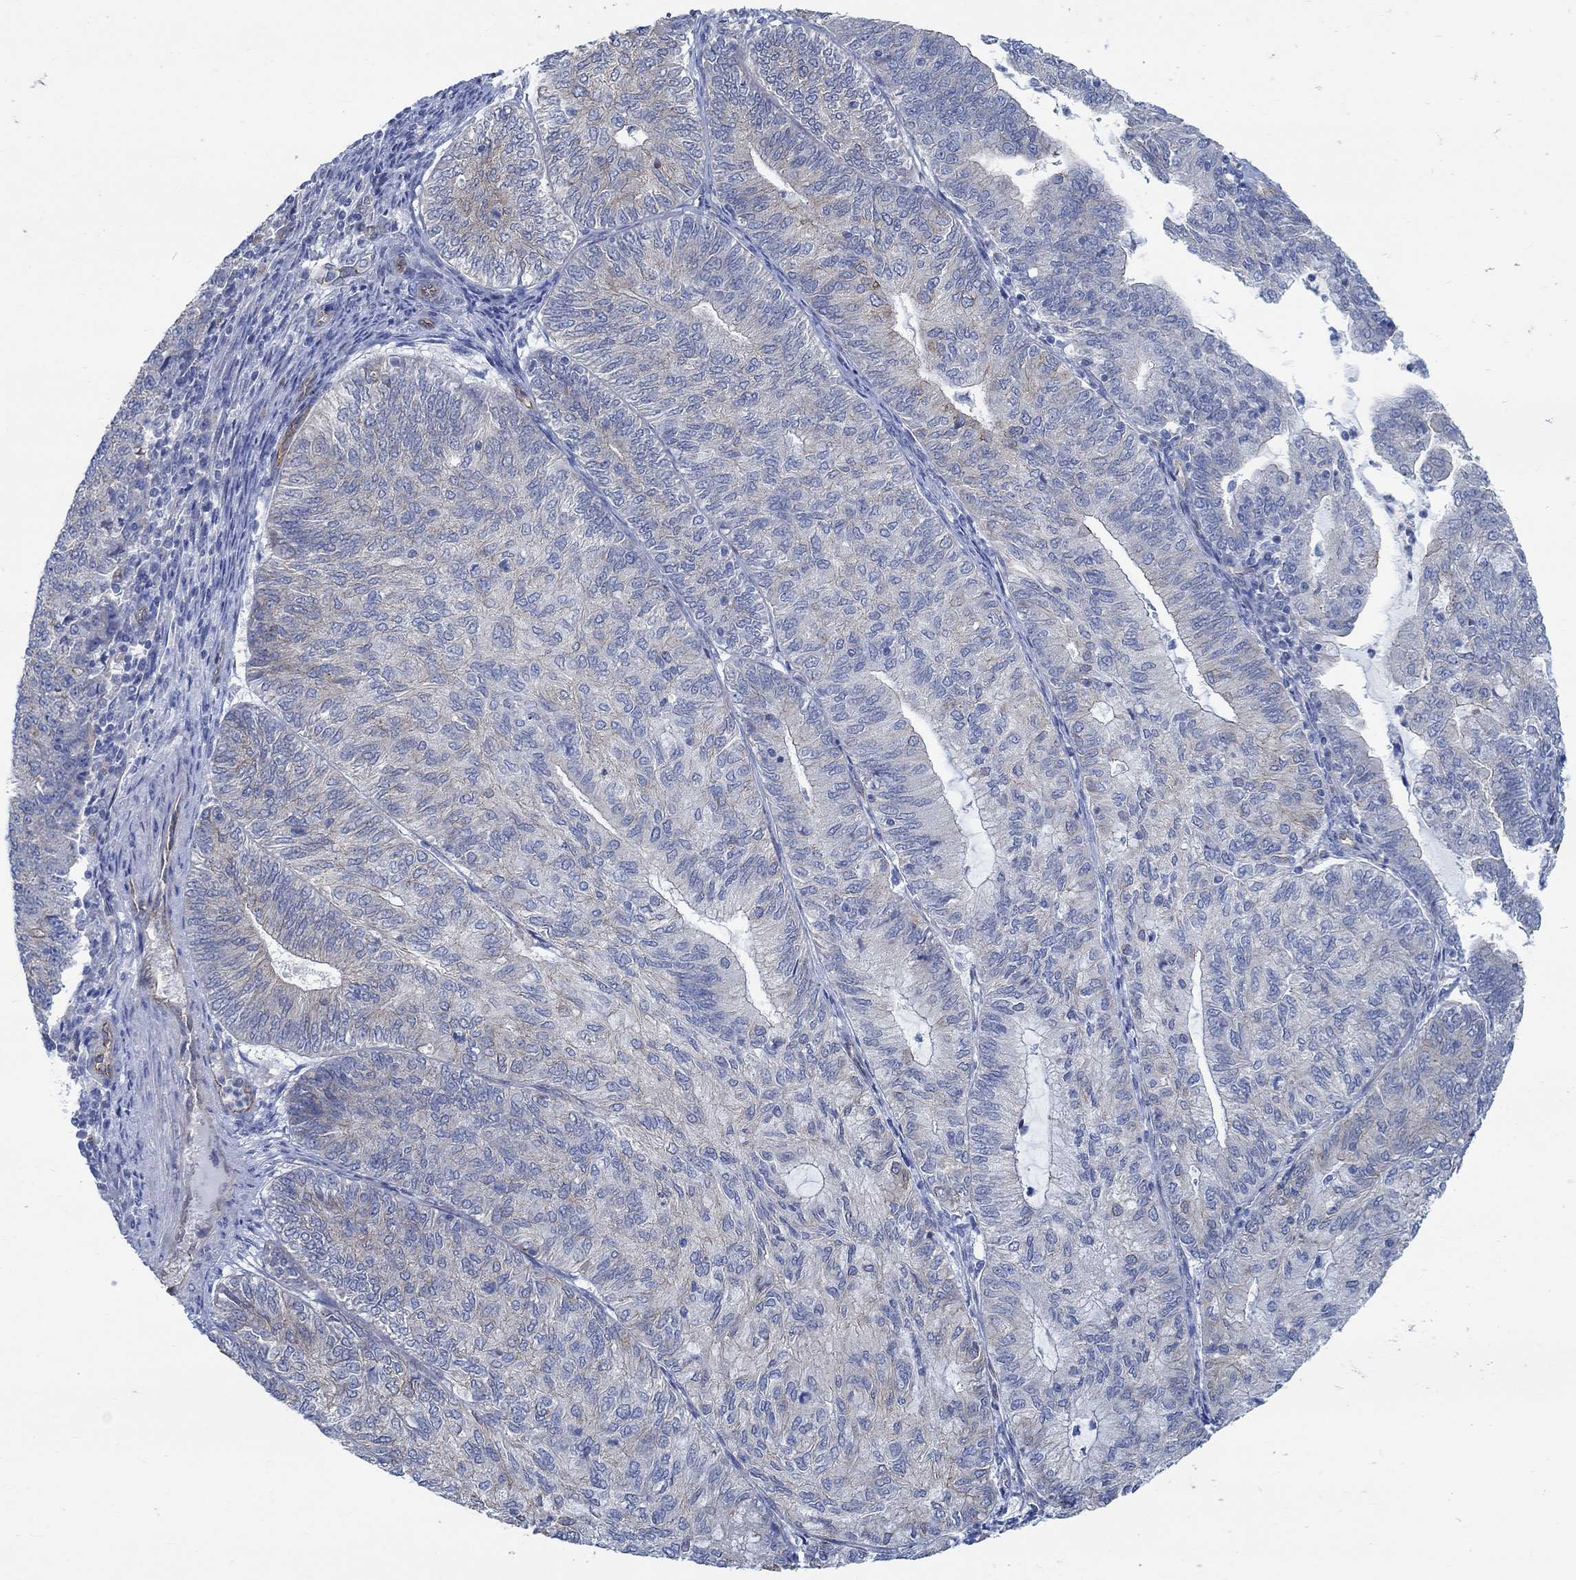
{"staining": {"intensity": "weak", "quantity": "25%-75%", "location": "cytoplasmic/membranous"}, "tissue": "endometrial cancer", "cell_type": "Tumor cells", "image_type": "cancer", "snomed": [{"axis": "morphology", "description": "Adenocarcinoma, NOS"}, {"axis": "topography", "description": "Endometrium"}], "caption": "This photomicrograph exhibits IHC staining of human adenocarcinoma (endometrial), with low weak cytoplasmic/membranous expression in approximately 25%-75% of tumor cells.", "gene": "TMEM198", "patient": {"sex": "female", "age": 82}}